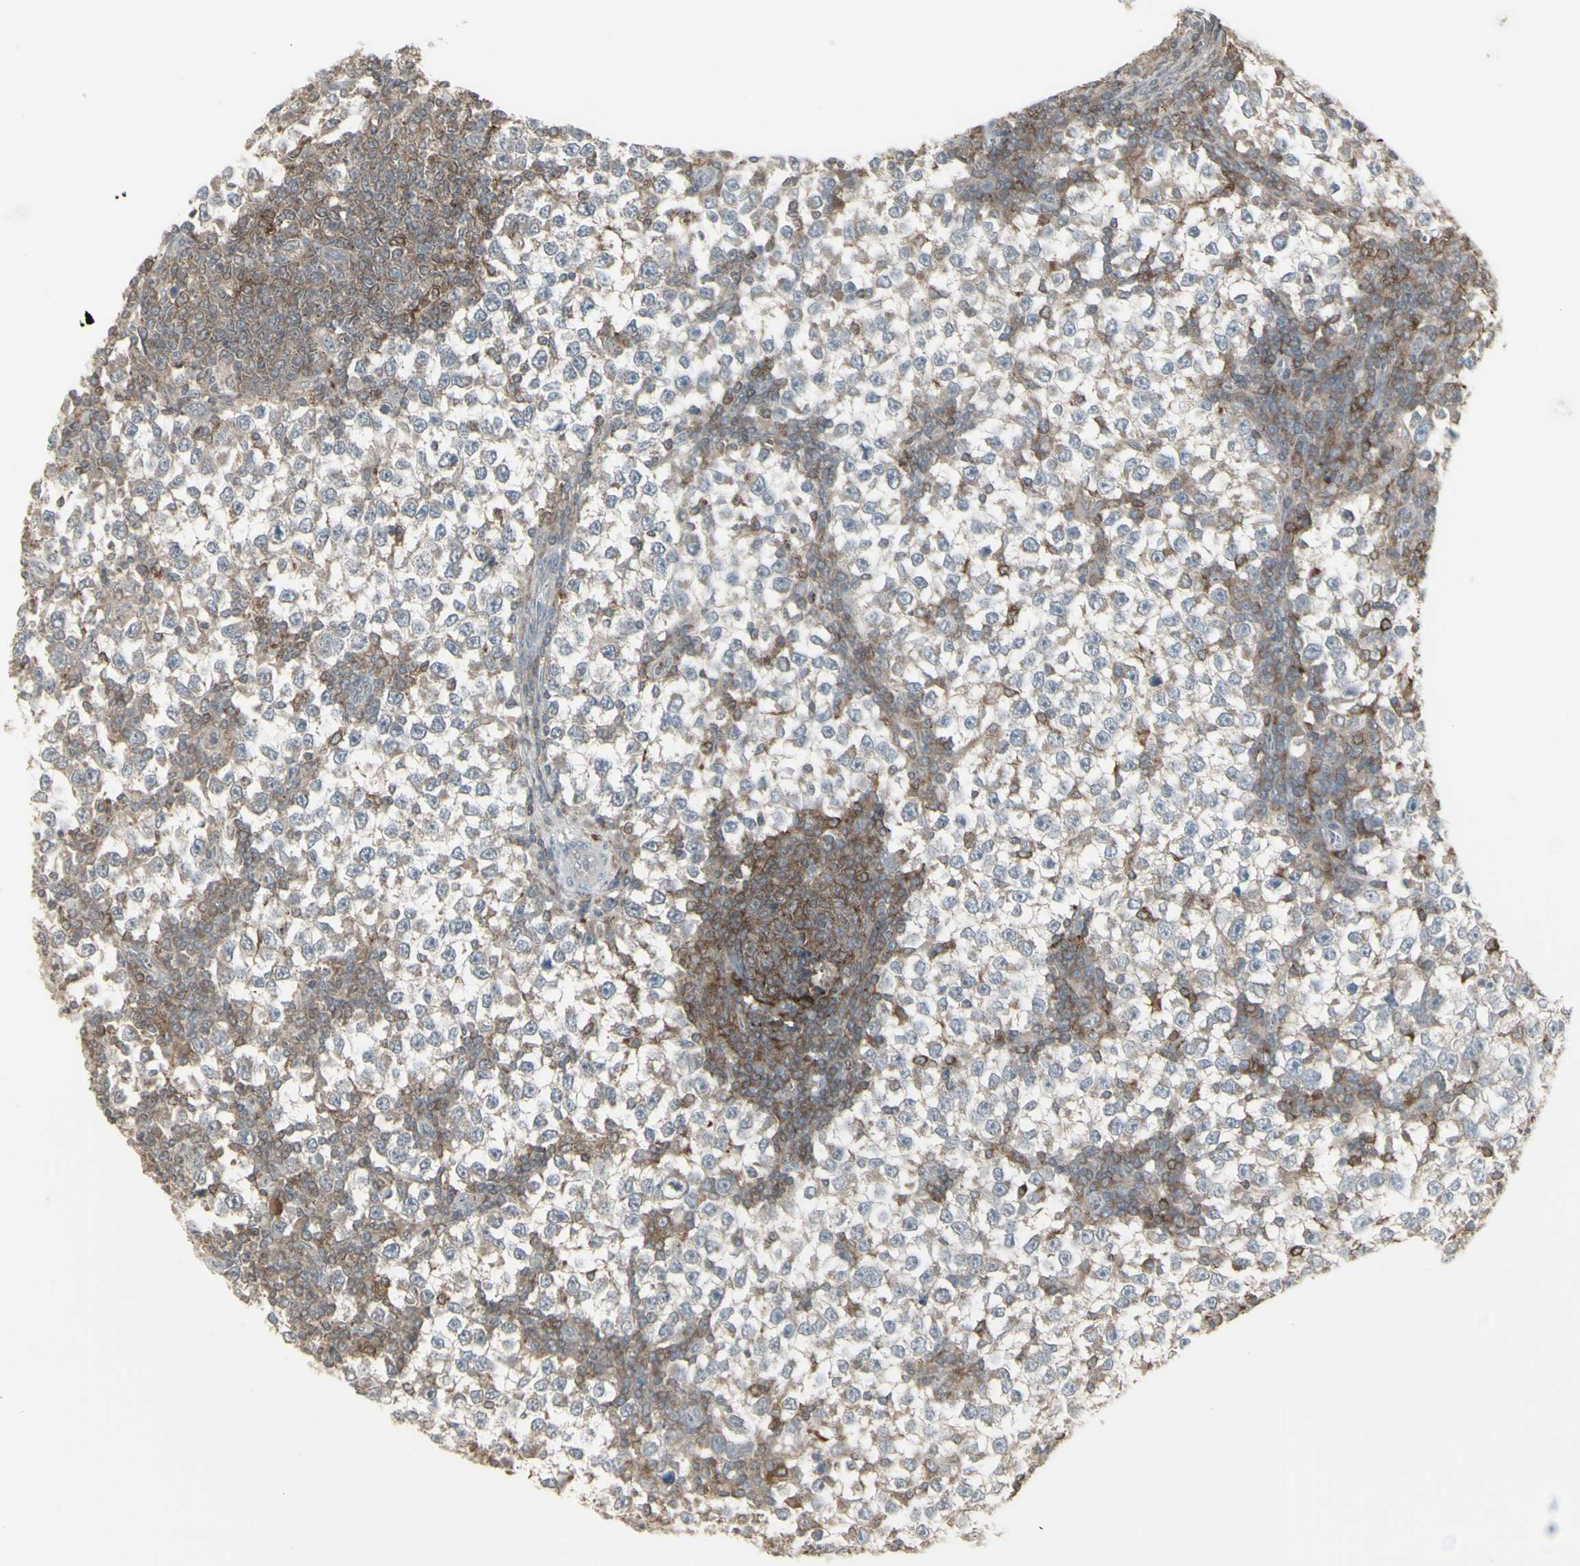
{"staining": {"intensity": "moderate", "quantity": "25%-75%", "location": "cytoplasmic/membranous"}, "tissue": "testis cancer", "cell_type": "Tumor cells", "image_type": "cancer", "snomed": [{"axis": "morphology", "description": "Seminoma, NOS"}, {"axis": "topography", "description": "Testis"}], "caption": "Testis cancer (seminoma) stained for a protein (brown) displays moderate cytoplasmic/membranous positive staining in approximately 25%-75% of tumor cells.", "gene": "CSK", "patient": {"sex": "male", "age": 65}}